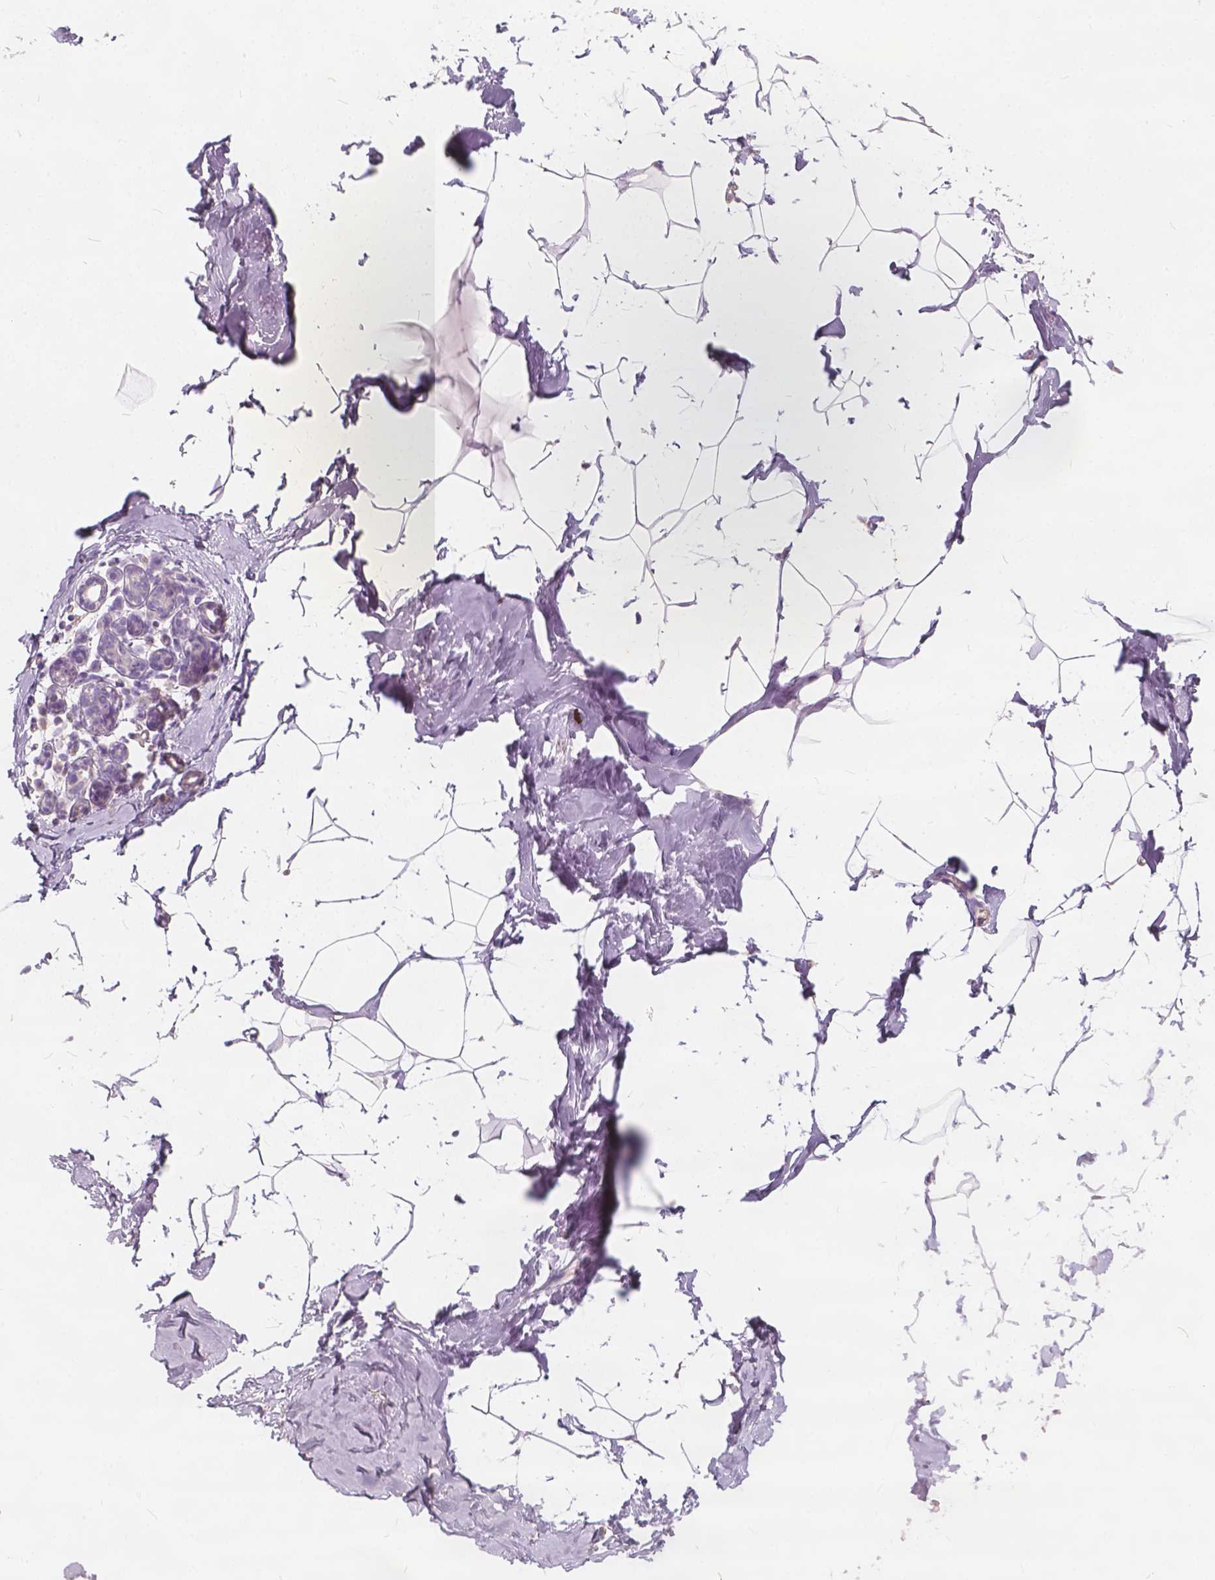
{"staining": {"intensity": "negative", "quantity": "none", "location": "none"}, "tissue": "breast", "cell_type": "Adipocytes", "image_type": "normal", "snomed": [{"axis": "morphology", "description": "Normal tissue, NOS"}, {"axis": "topography", "description": "Breast"}], "caption": "Adipocytes are negative for brown protein staining in normal breast. The staining was performed using DAB (3,3'-diaminobenzidine) to visualize the protein expression in brown, while the nuclei were stained in blue with hematoxylin (Magnification: 20x).", "gene": "KIAA0513", "patient": {"sex": "female", "age": 32}}